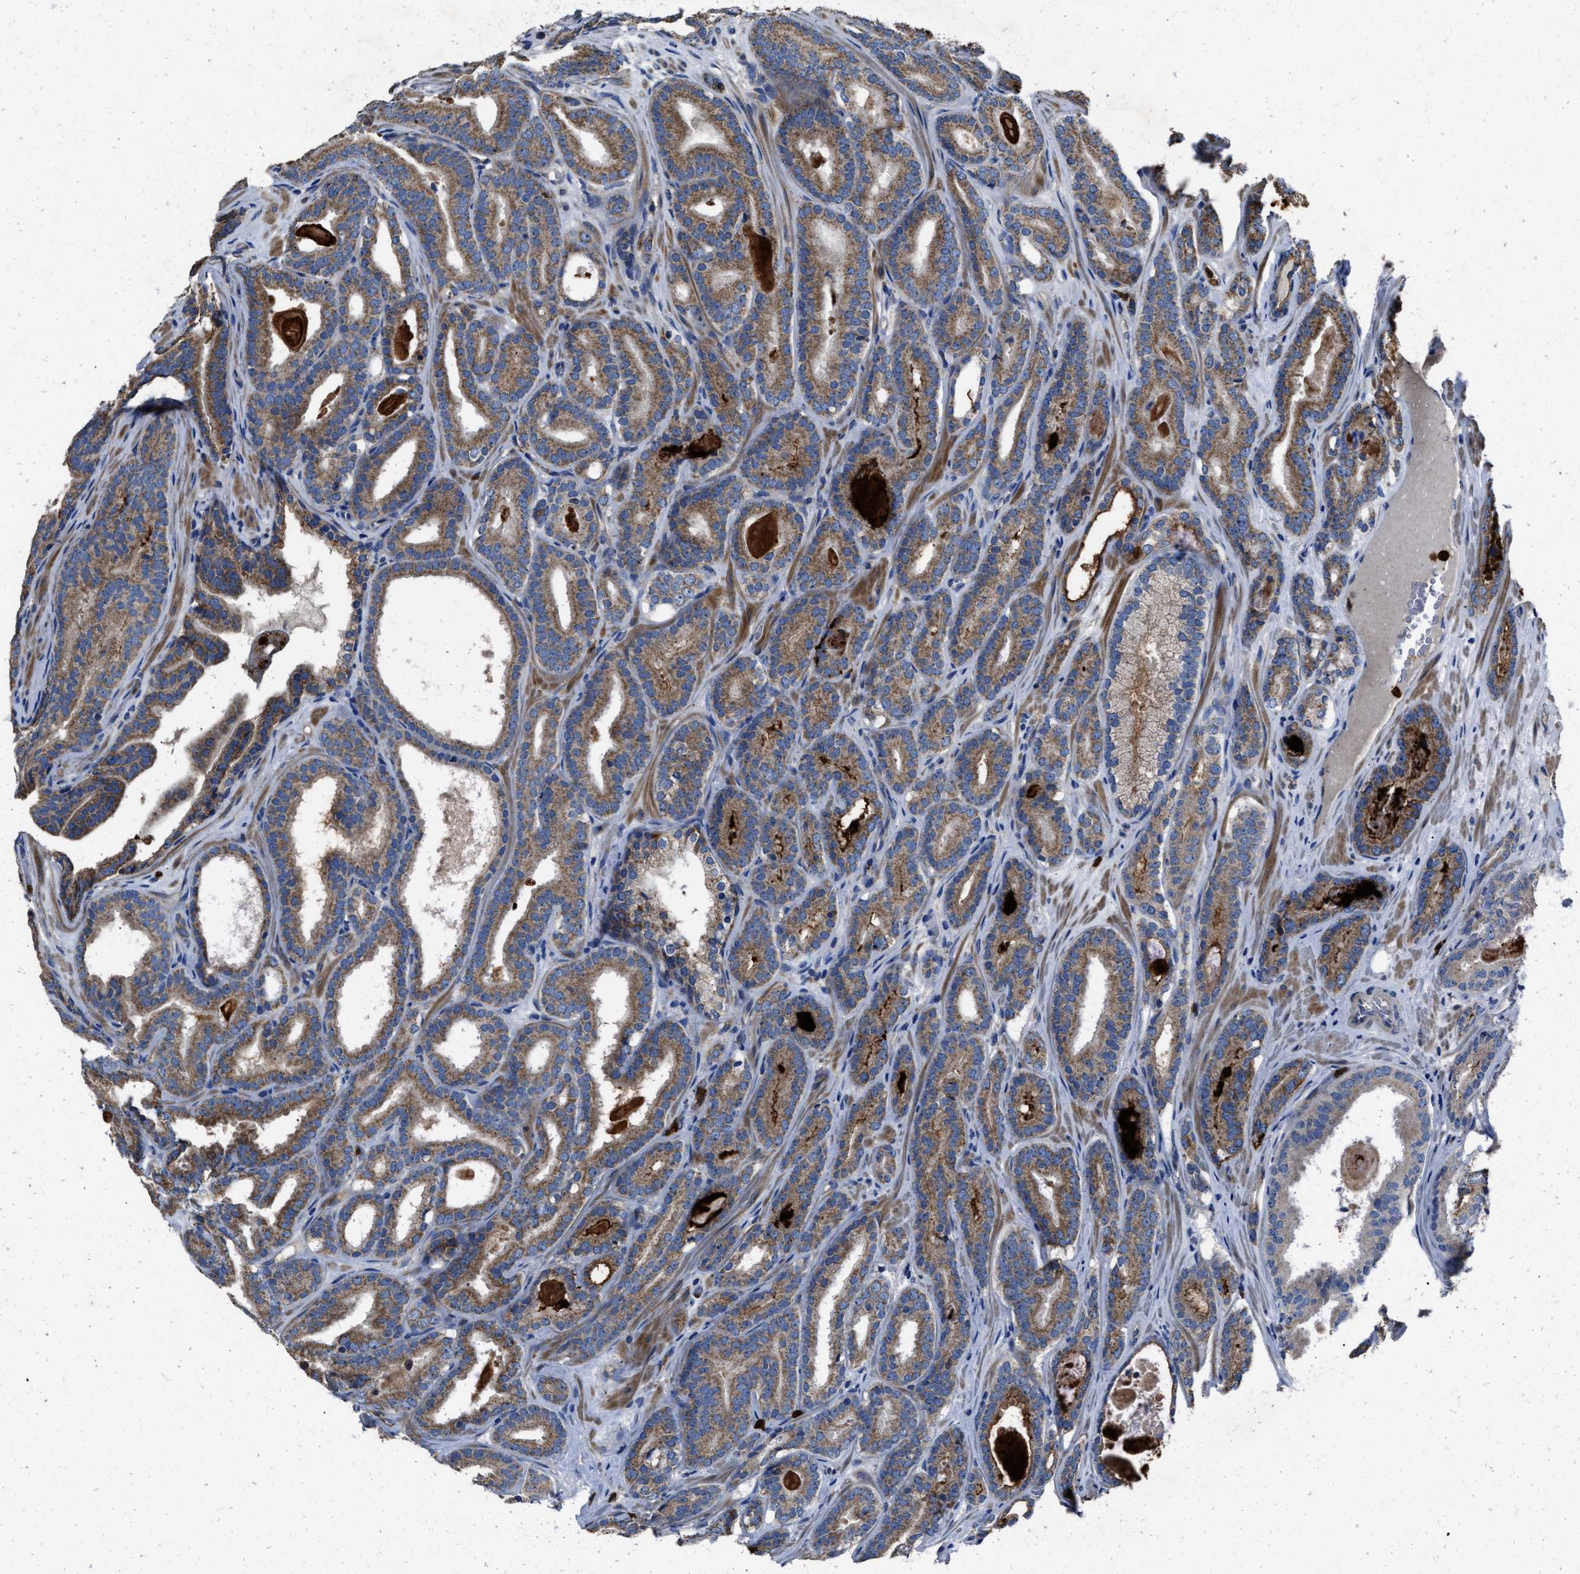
{"staining": {"intensity": "moderate", "quantity": ">75%", "location": "cytoplasmic/membranous"}, "tissue": "prostate cancer", "cell_type": "Tumor cells", "image_type": "cancer", "snomed": [{"axis": "morphology", "description": "Adenocarcinoma, High grade"}, {"axis": "topography", "description": "Prostate"}], "caption": "Prostate high-grade adenocarcinoma stained for a protein exhibits moderate cytoplasmic/membranous positivity in tumor cells.", "gene": "ANGPT1", "patient": {"sex": "male", "age": 60}}